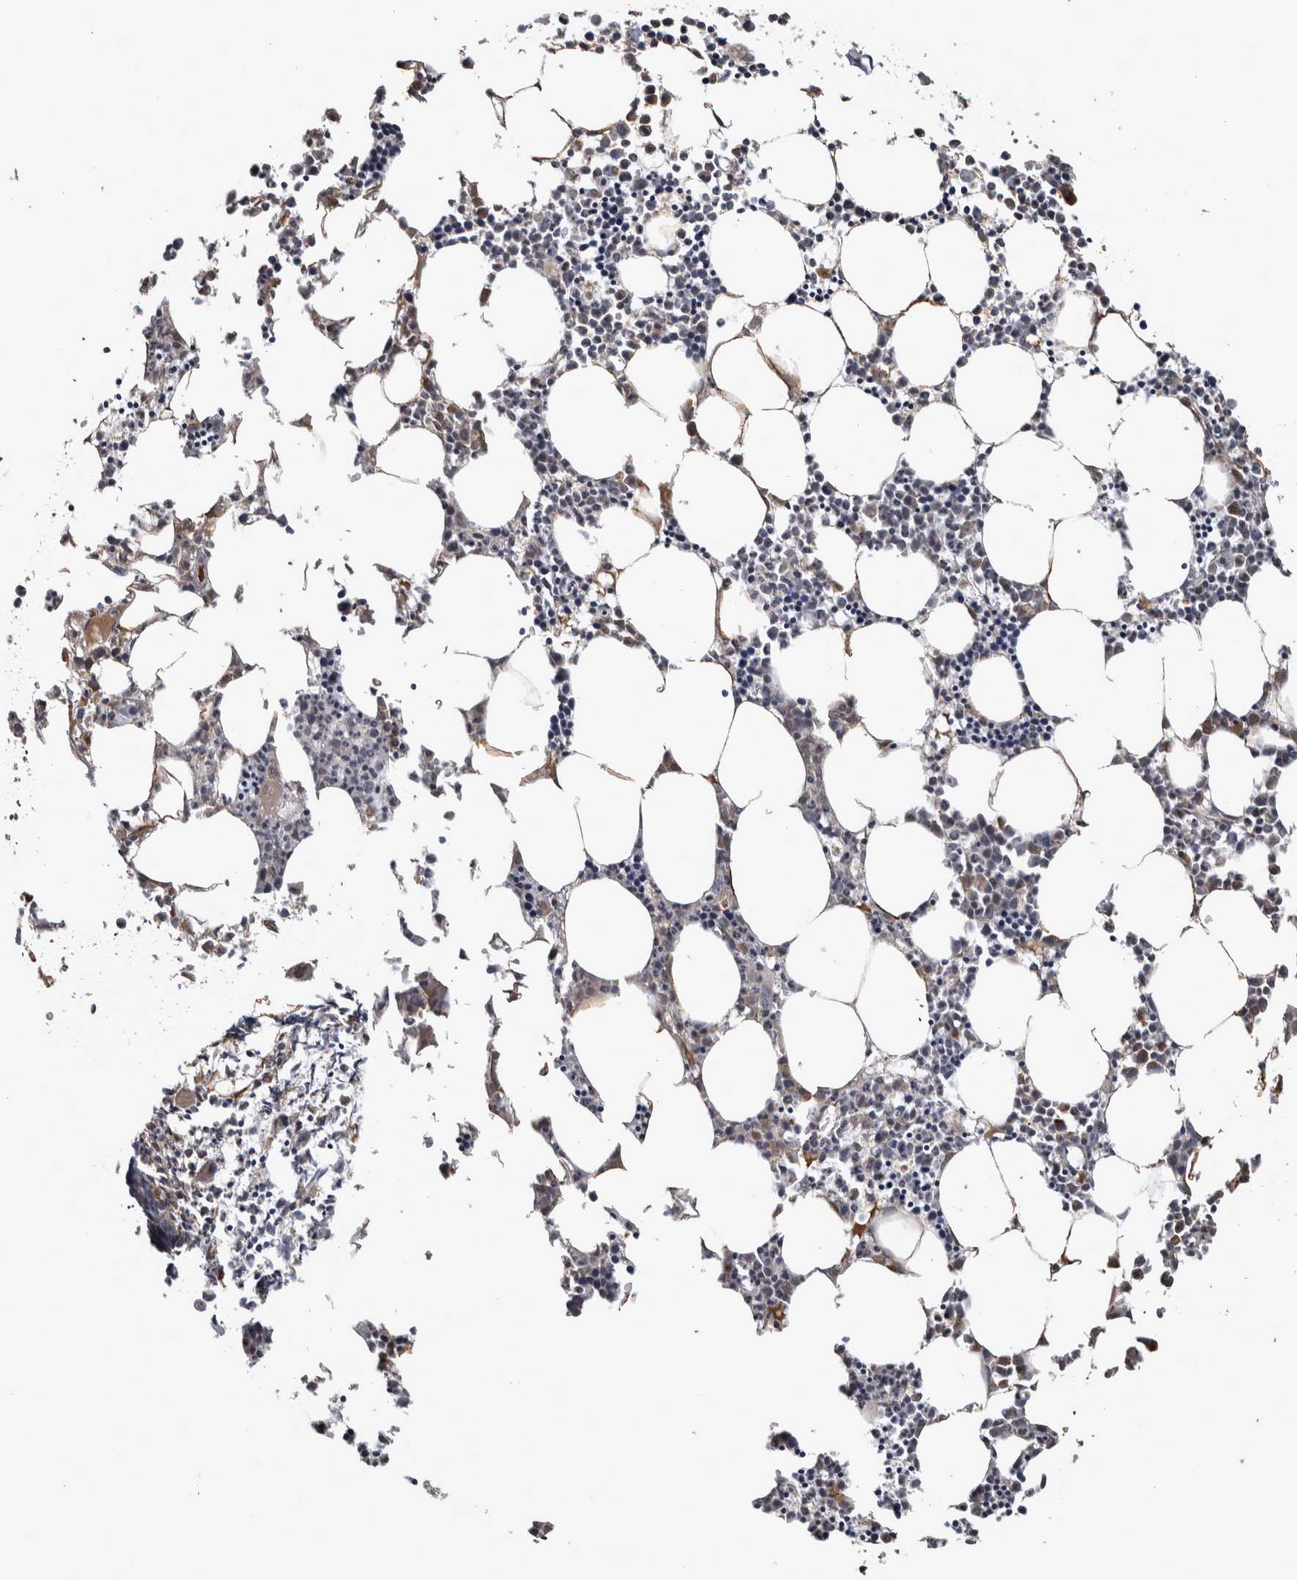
{"staining": {"intensity": "weak", "quantity": "<25%", "location": "cytoplasmic/membranous"}, "tissue": "bone marrow", "cell_type": "Hematopoietic cells", "image_type": "normal", "snomed": [{"axis": "morphology", "description": "Normal tissue, NOS"}, {"axis": "morphology", "description": "Inflammation, NOS"}, {"axis": "topography", "description": "Bone marrow"}], "caption": "IHC photomicrograph of unremarkable human bone marrow stained for a protein (brown), which displays no positivity in hematopoietic cells. (DAB immunohistochemistry with hematoxylin counter stain).", "gene": "DBT", "patient": {"sex": "female", "age": 62}}